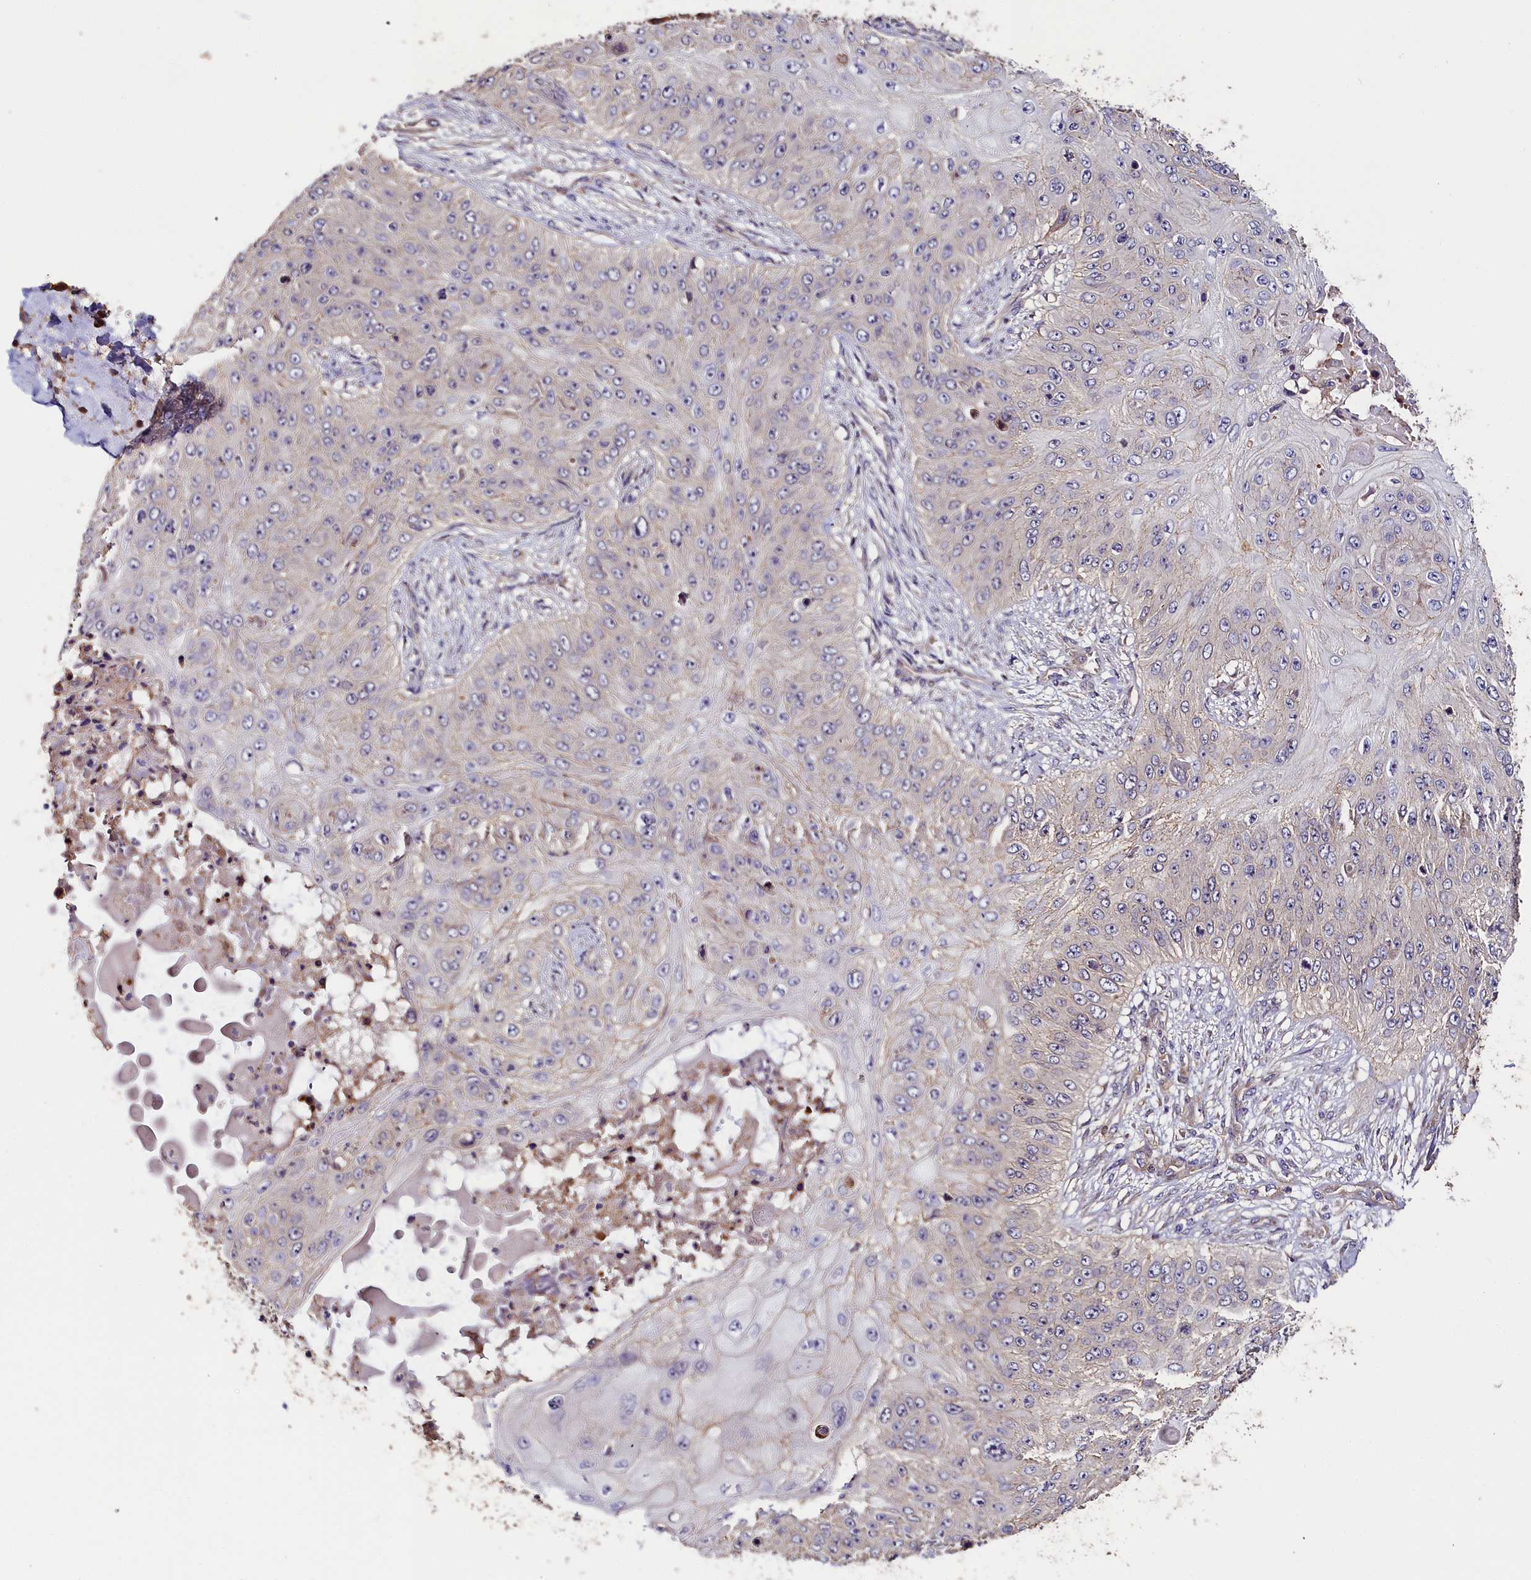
{"staining": {"intensity": "negative", "quantity": "none", "location": "none"}, "tissue": "skin cancer", "cell_type": "Tumor cells", "image_type": "cancer", "snomed": [{"axis": "morphology", "description": "Squamous cell carcinoma, NOS"}, {"axis": "topography", "description": "Skin"}], "caption": "Tumor cells show no significant protein expression in skin squamous cell carcinoma. The staining was performed using DAB (3,3'-diaminobenzidine) to visualize the protein expression in brown, while the nuclei were stained in blue with hematoxylin (Magnification: 20x).", "gene": "KATNB1", "patient": {"sex": "female", "age": 80}}